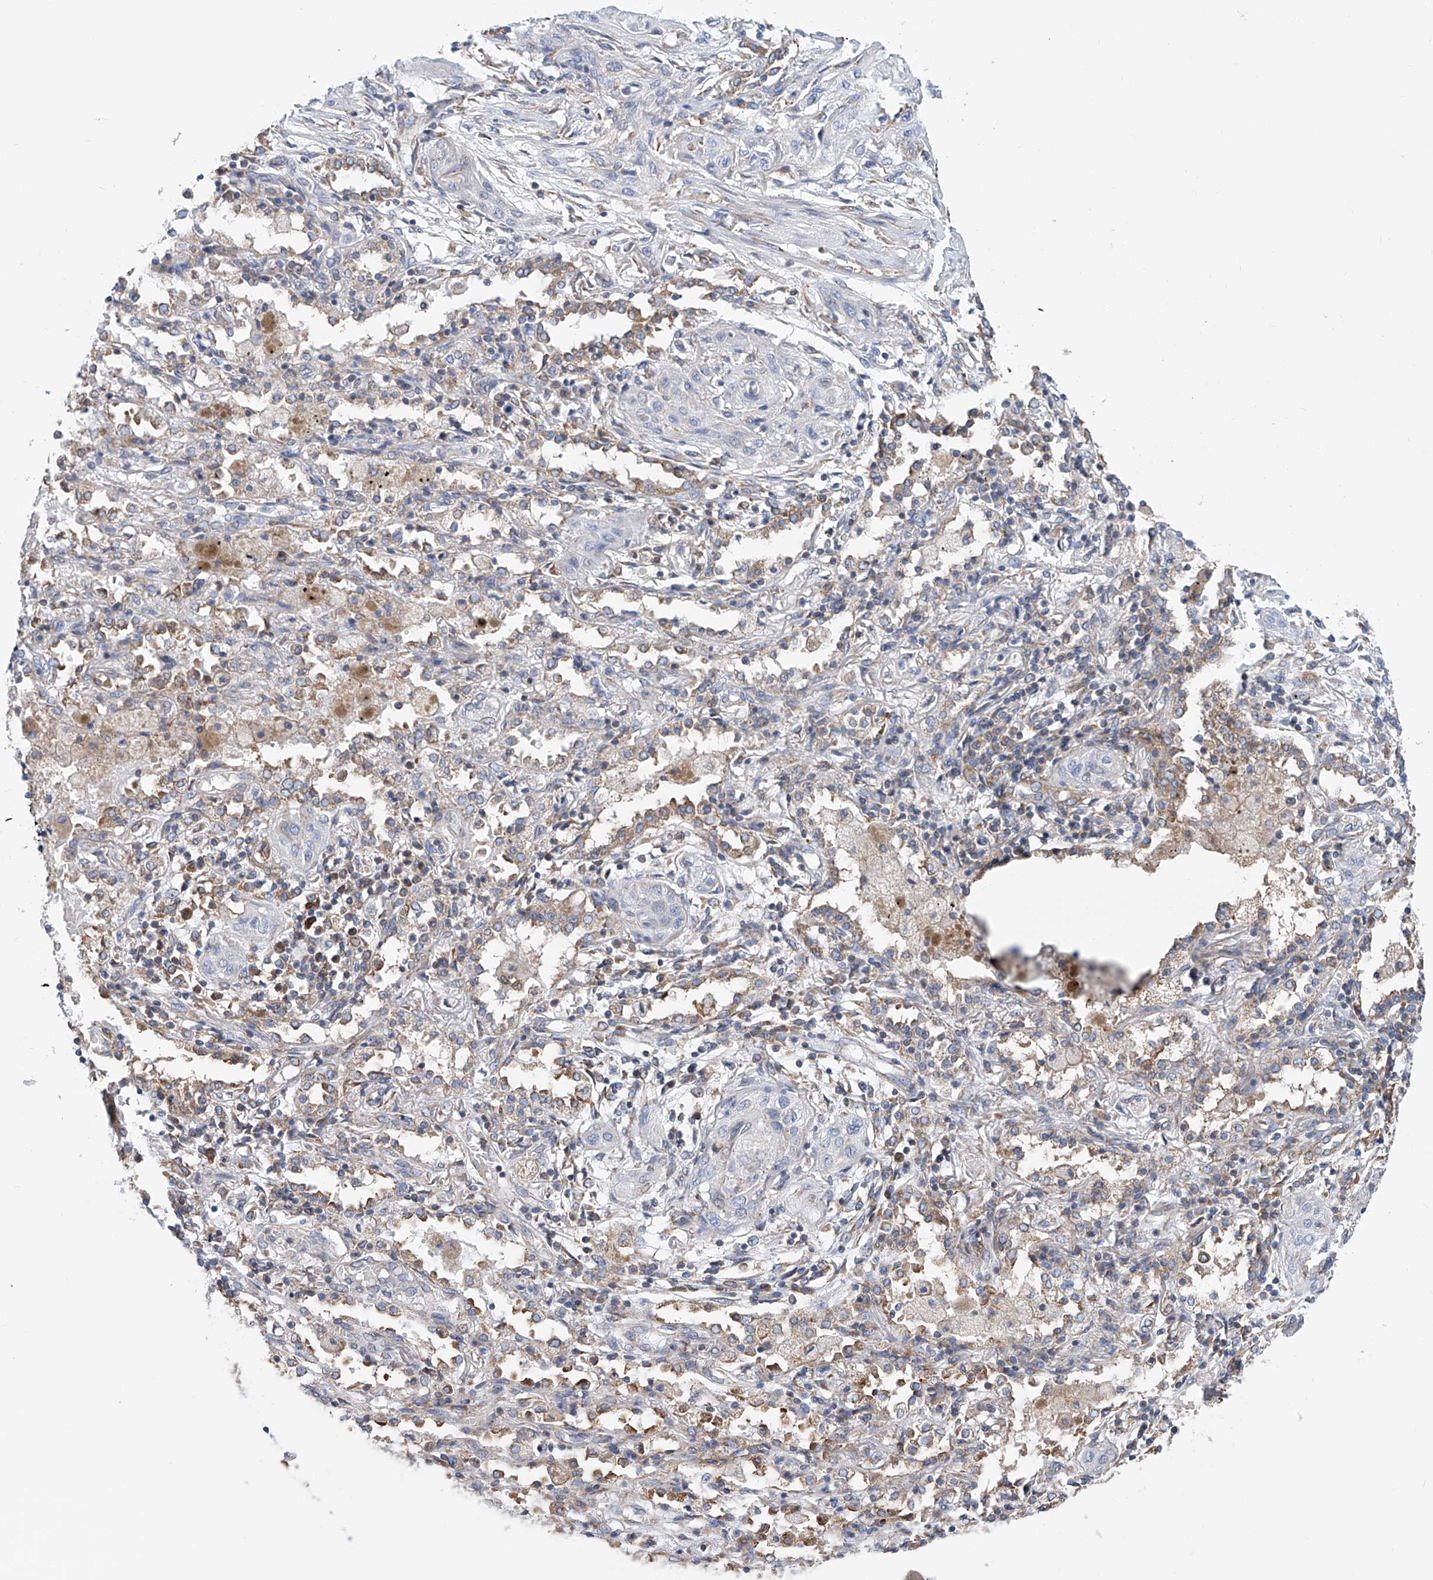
{"staining": {"intensity": "negative", "quantity": "none", "location": "none"}, "tissue": "lung cancer", "cell_type": "Tumor cells", "image_type": "cancer", "snomed": [{"axis": "morphology", "description": "Squamous cell carcinoma, NOS"}, {"axis": "topography", "description": "Lung"}], "caption": "Protein analysis of lung cancer demonstrates no significant positivity in tumor cells.", "gene": "MAD2L1", "patient": {"sex": "female", "age": 47}}